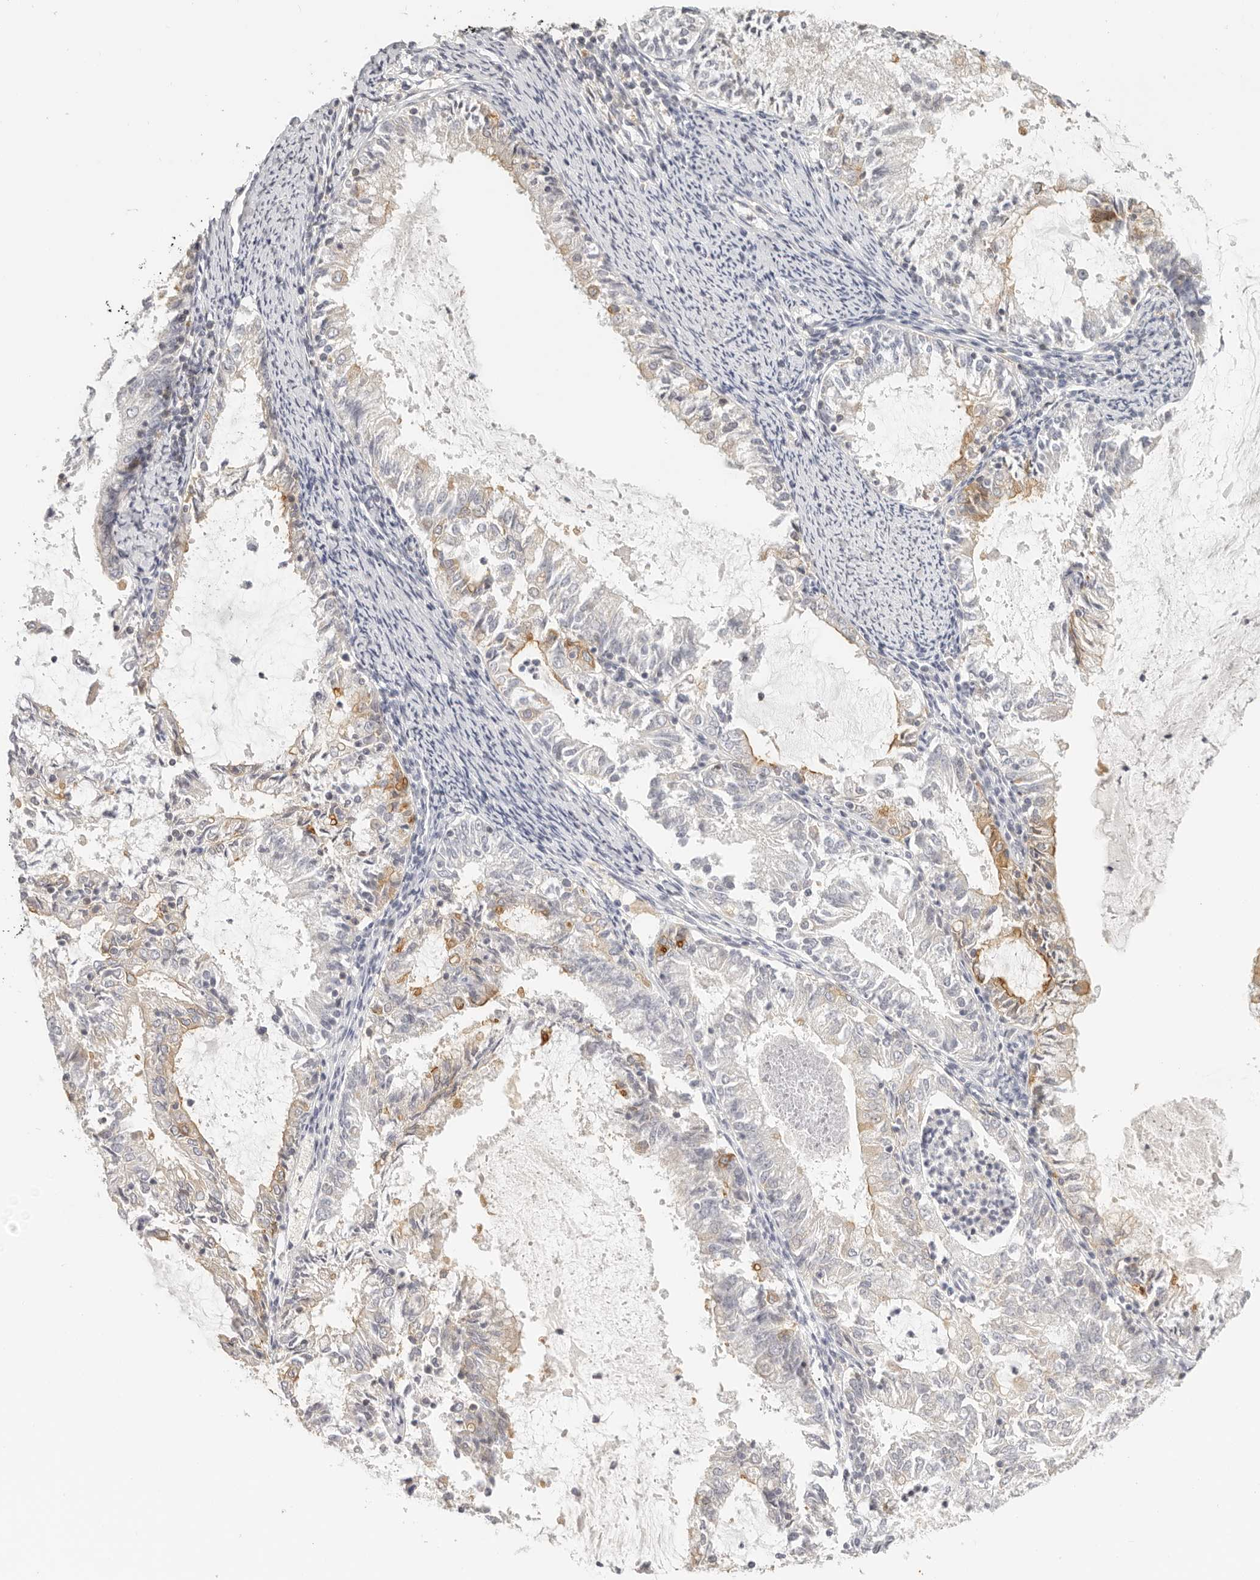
{"staining": {"intensity": "moderate", "quantity": "<25%", "location": "cytoplasmic/membranous"}, "tissue": "endometrial cancer", "cell_type": "Tumor cells", "image_type": "cancer", "snomed": [{"axis": "morphology", "description": "Adenocarcinoma, NOS"}, {"axis": "topography", "description": "Endometrium"}], "caption": "Protein staining of endometrial cancer (adenocarcinoma) tissue reveals moderate cytoplasmic/membranous staining in approximately <25% of tumor cells.", "gene": "ANXA9", "patient": {"sex": "female", "age": 57}}